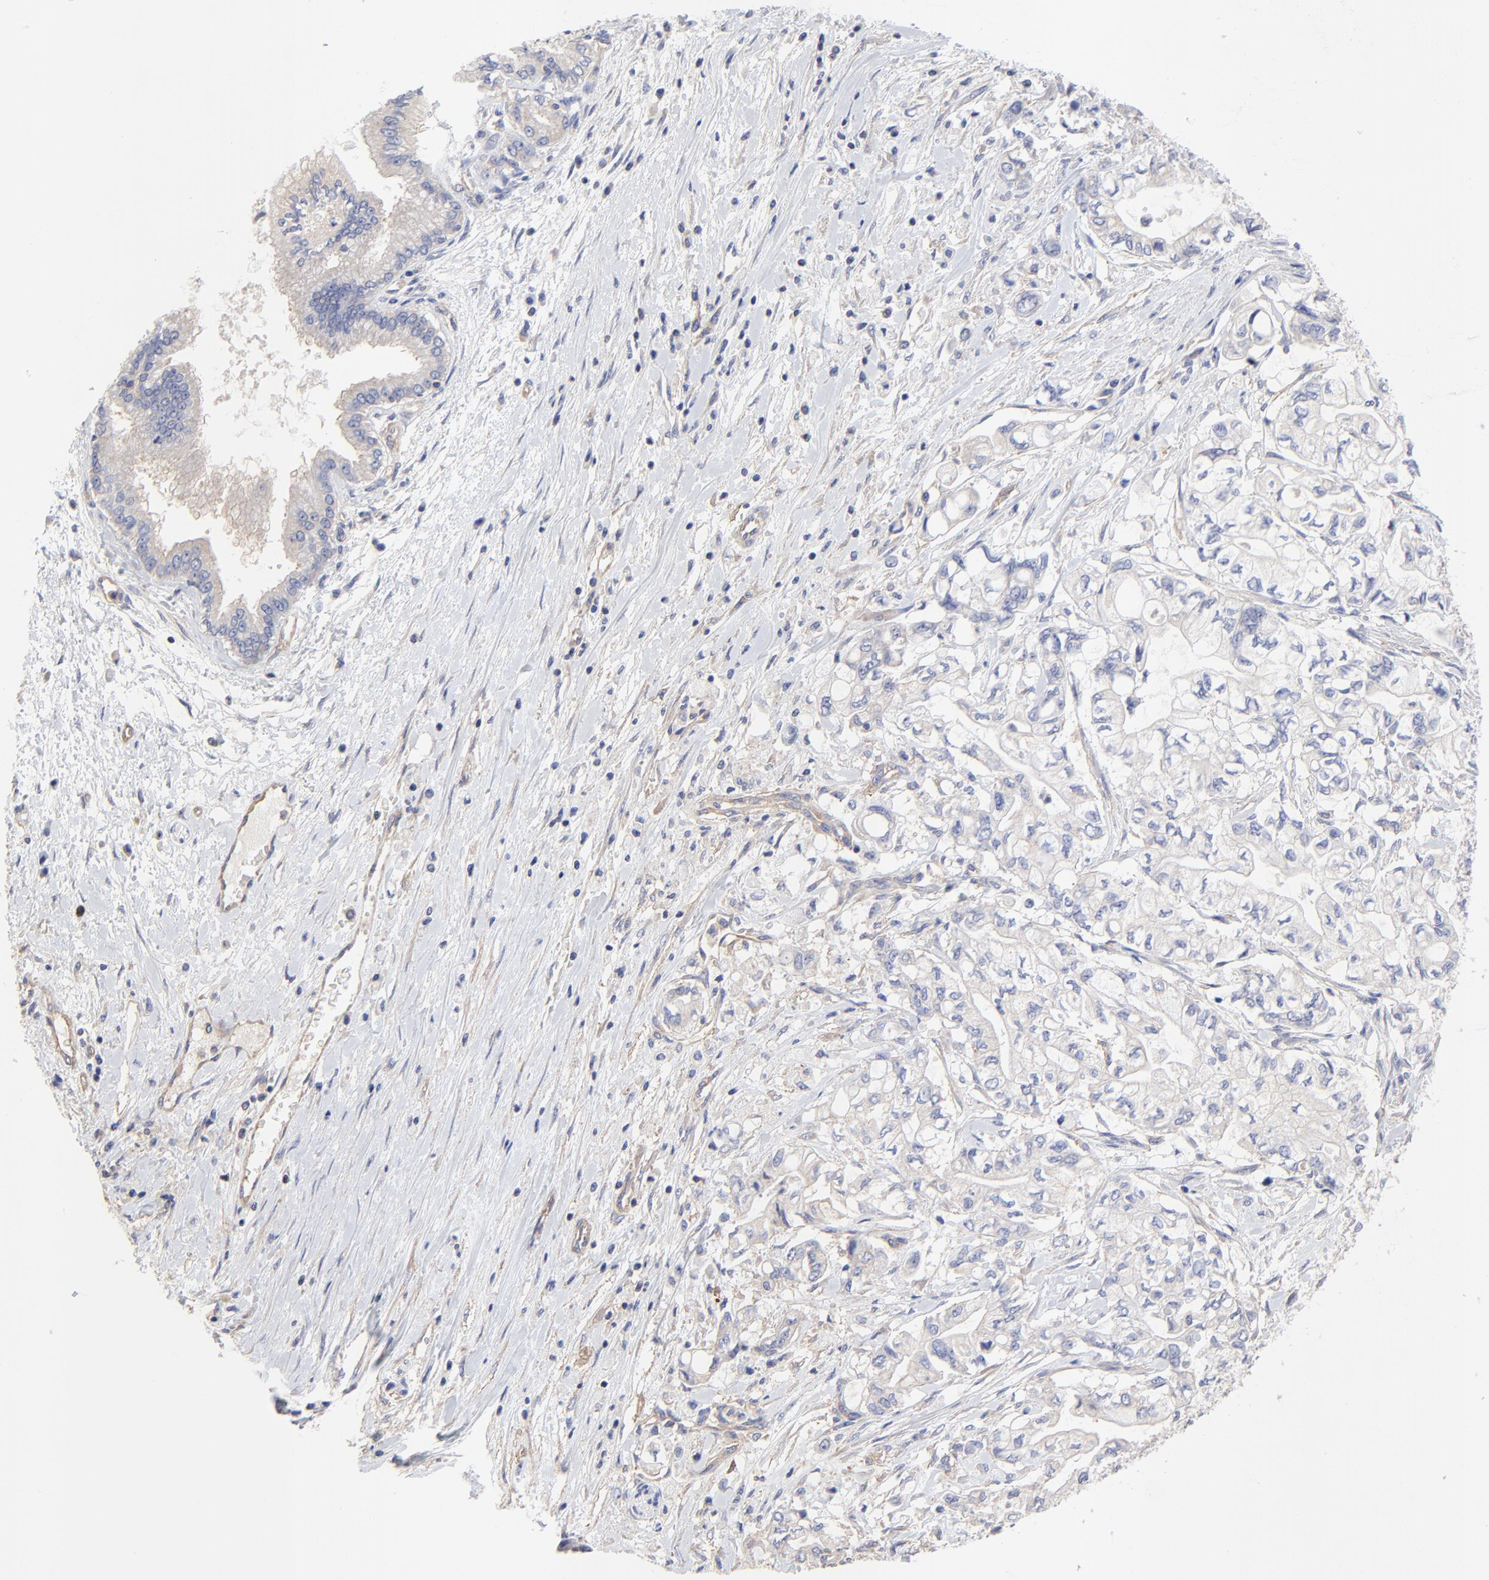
{"staining": {"intensity": "negative", "quantity": "none", "location": "none"}, "tissue": "pancreatic cancer", "cell_type": "Tumor cells", "image_type": "cancer", "snomed": [{"axis": "morphology", "description": "Adenocarcinoma, NOS"}, {"axis": "topography", "description": "Pancreas"}], "caption": "IHC of human pancreatic adenocarcinoma displays no staining in tumor cells. Nuclei are stained in blue.", "gene": "SULF2", "patient": {"sex": "male", "age": 79}}